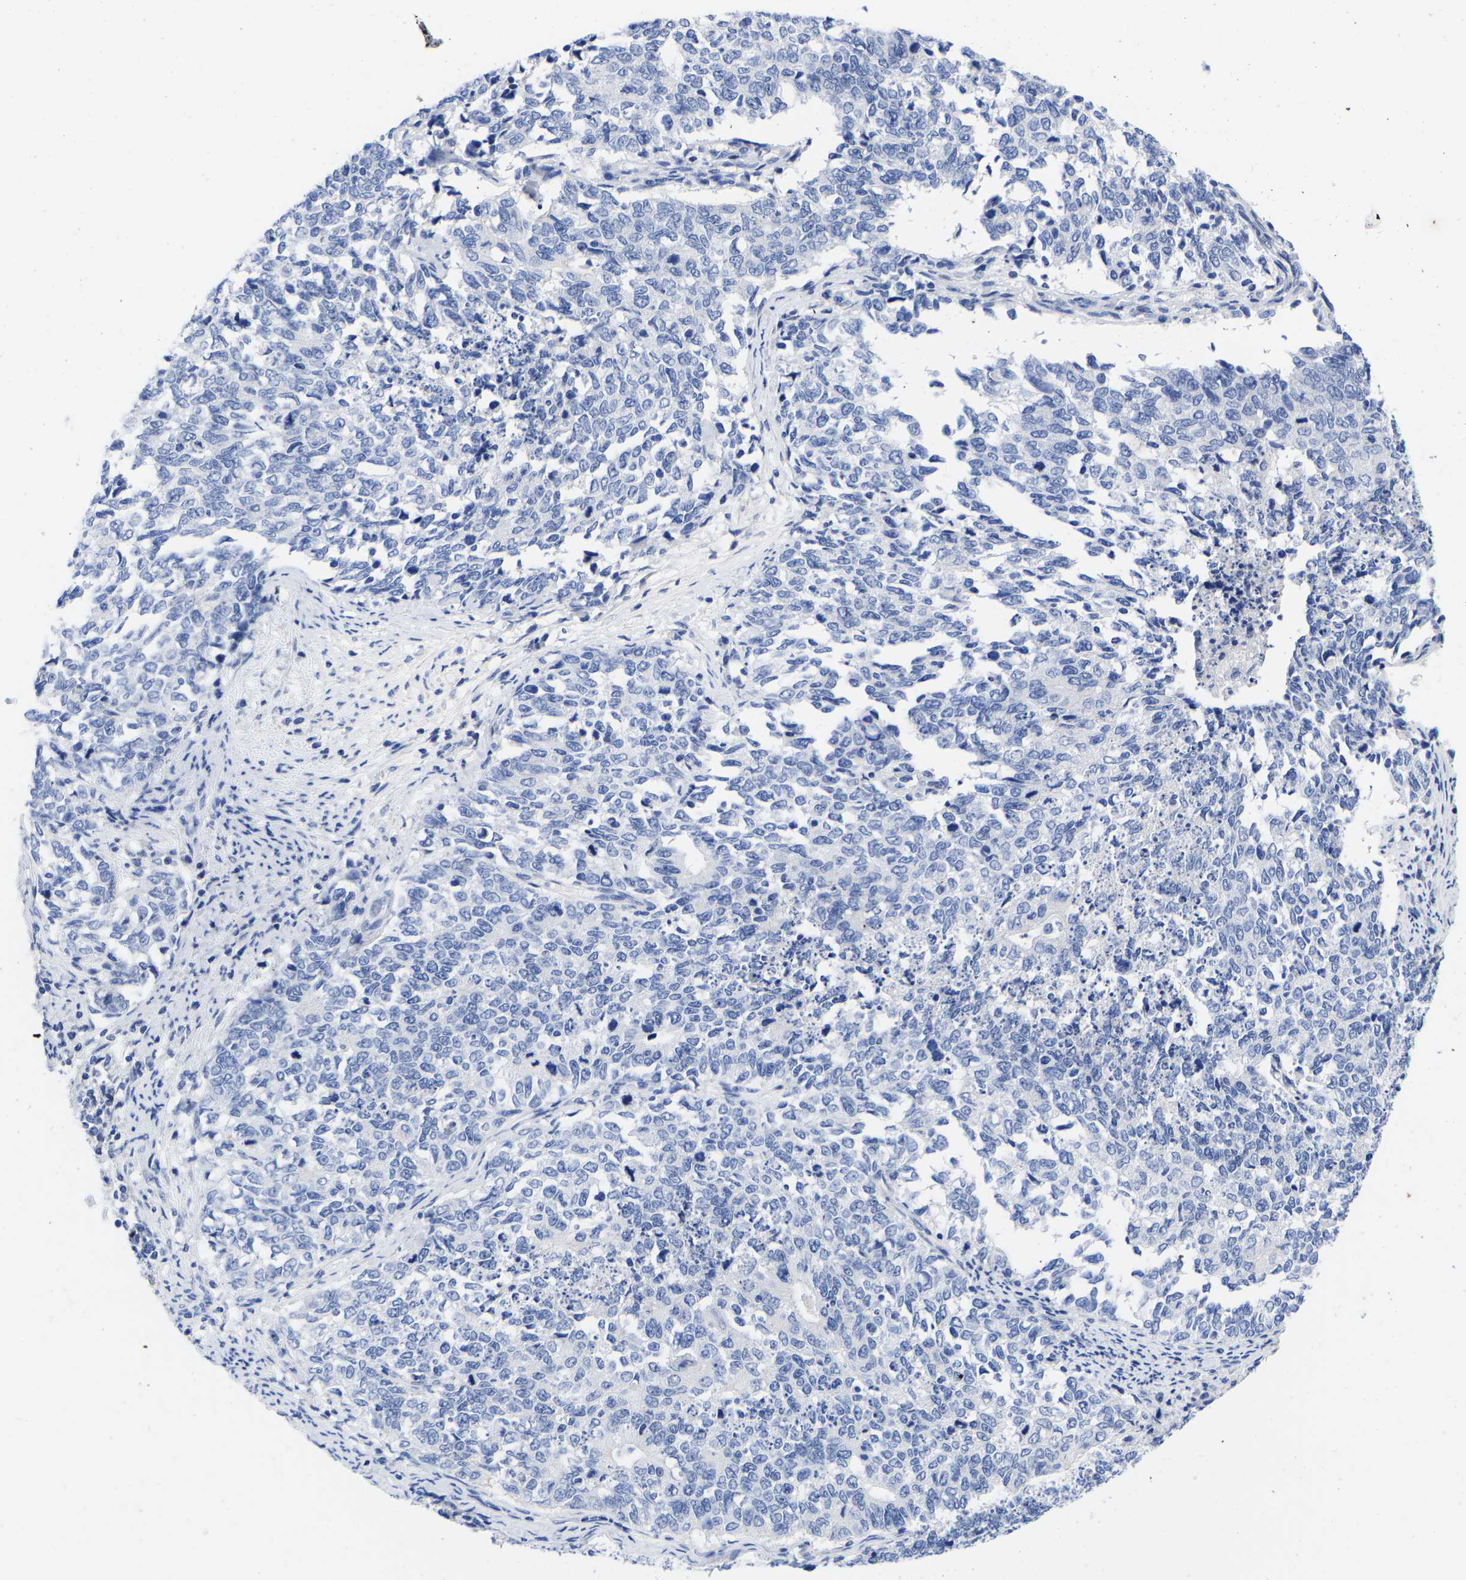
{"staining": {"intensity": "negative", "quantity": "none", "location": "none"}, "tissue": "cervical cancer", "cell_type": "Tumor cells", "image_type": "cancer", "snomed": [{"axis": "morphology", "description": "Squamous cell carcinoma, NOS"}, {"axis": "topography", "description": "Cervix"}], "caption": "Tumor cells are negative for brown protein staining in squamous cell carcinoma (cervical). (DAB (3,3'-diaminobenzidine) immunohistochemistry visualized using brightfield microscopy, high magnification).", "gene": "GPA33", "patient": {"sex": "female", "age": 63}}